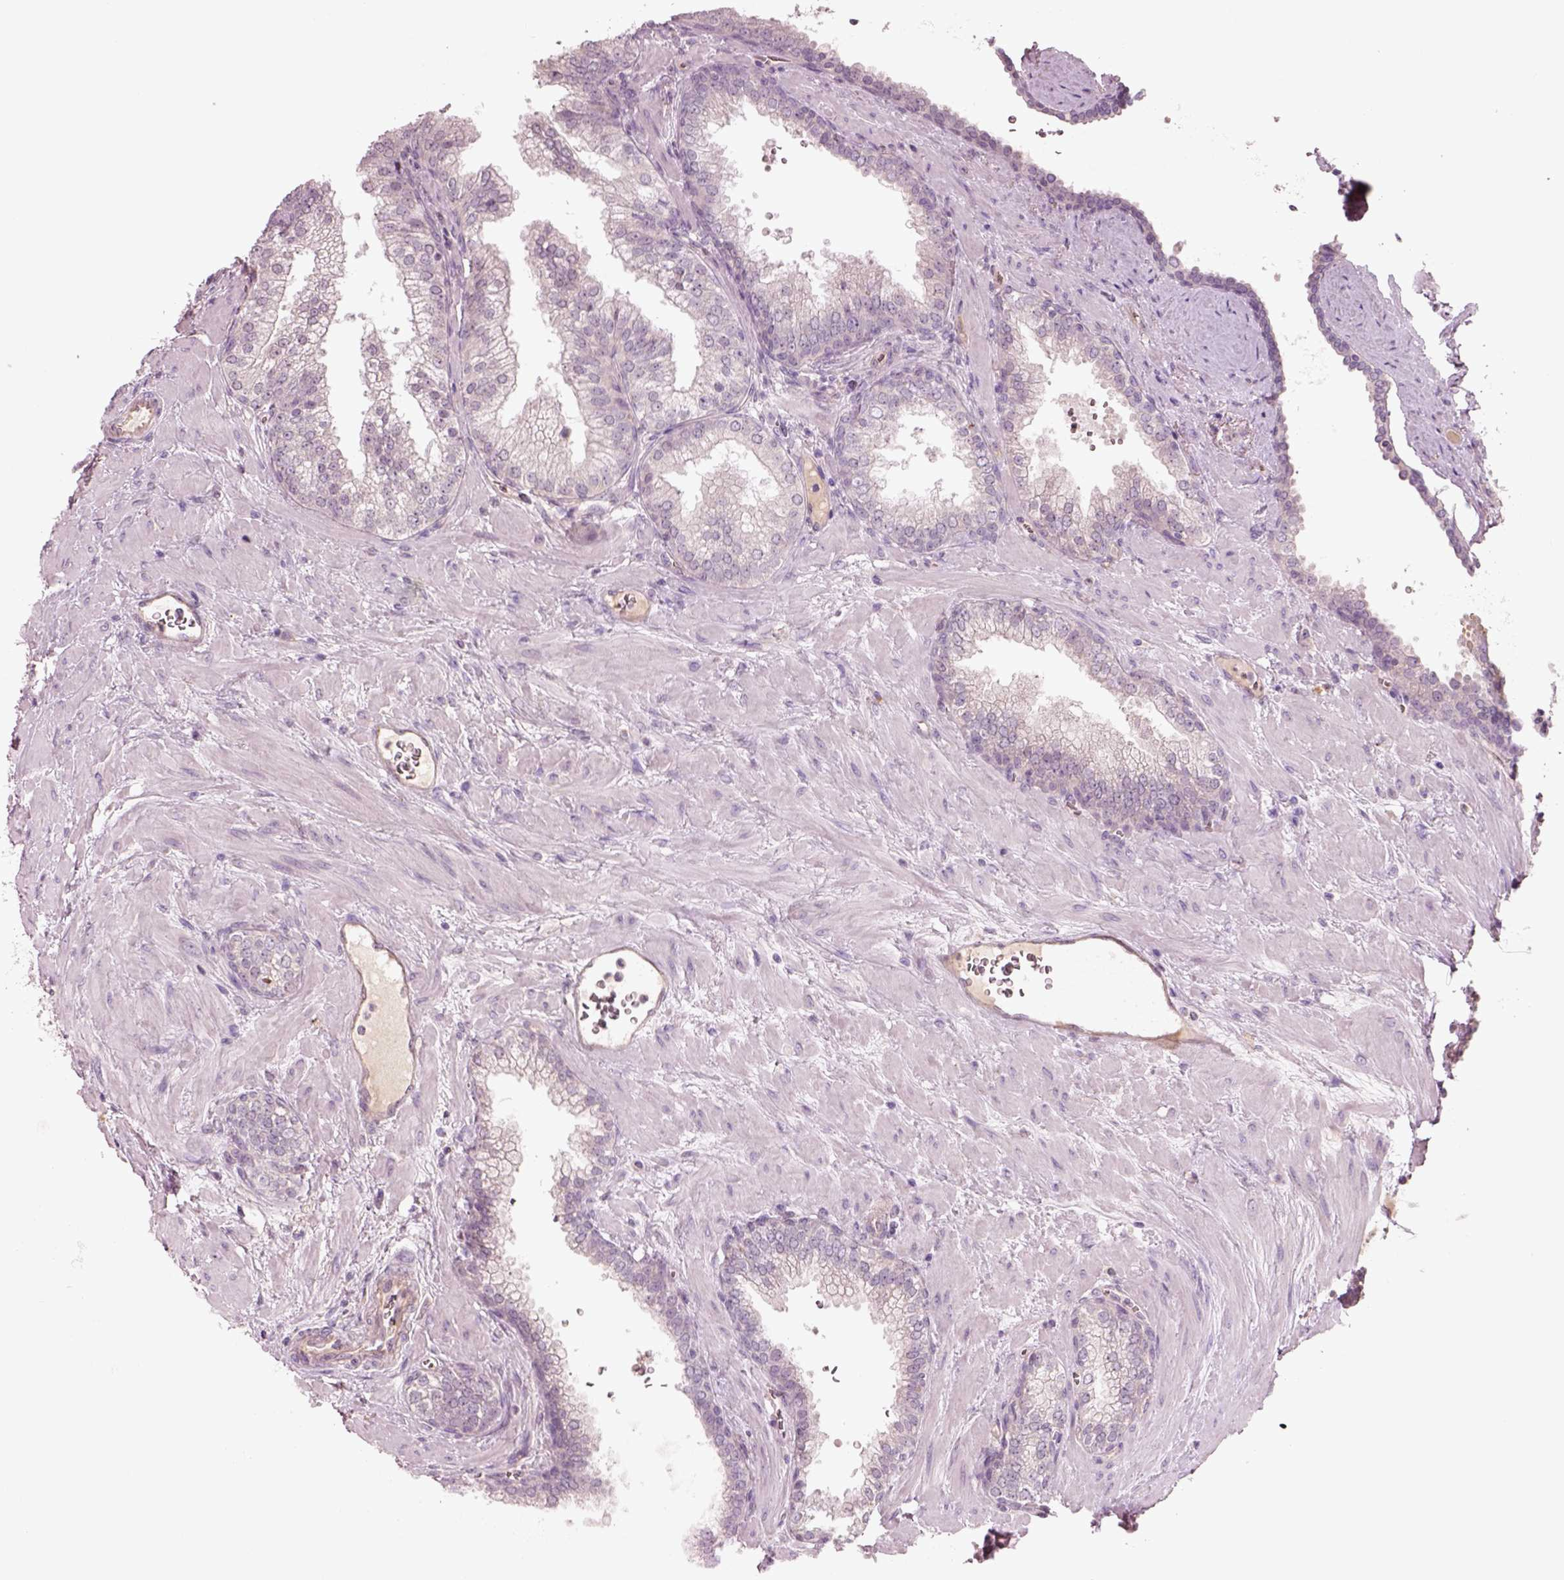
{"staining": {"intensity": "negative", "quantity": "none", "location": "none"}, "tissue": "prostate cancer", "cell_type": "Tumor cells", "image_type": "cancer", "snomed": [{"axis": "morphology", "description": "Adenocarcinoma, NOS"}, {"axis": "topography", "description": "Prostate"}], "caption": "DAB (3,3'-diaminobenzidine) immunohistochemical staining of prostate cancer (adenocarcinoma) demonstrates no significant staining in tumor cells.", "gene": "DUOXA2", "patient": {"sex": "male", "age": 67}}